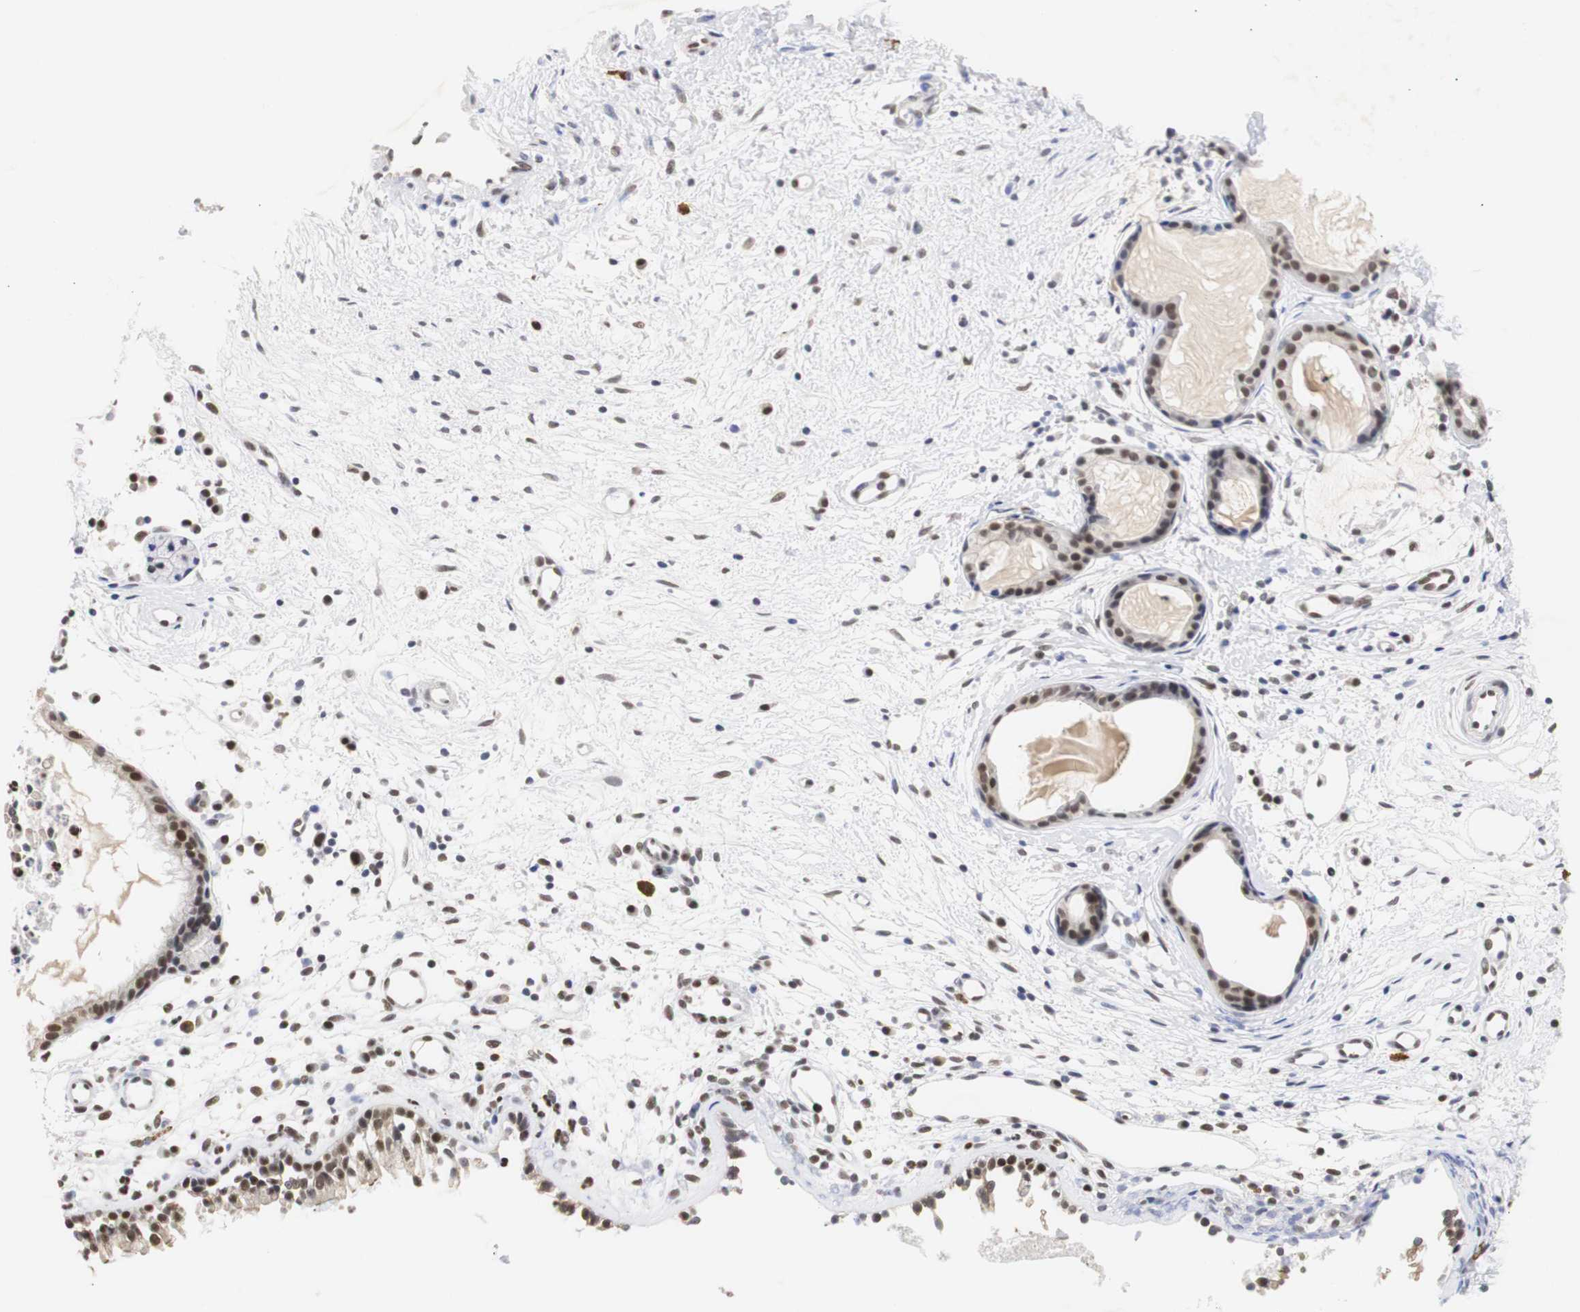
{"staining": {"intensity": "strong", "quantity": ">75%", "location": "nuclear"}, "tissue": "nasopharynx", "cell_type": "Respiratory epithelial cells", "image_type": "normal", "snomed": [{"axis": "morphology", "description": "Normal tissue, NOS"}, {"axis": "topography", "description": "Nasopharynx"}], "caption": "Brown immunohistochemical staining in unremarkable nasopharynx demonstrates strong nuclear positivity in about >75% of respiratory epithelial cells.", "gene": "ZFC3H1", "patient": {"sex": "male", "age": 21}}